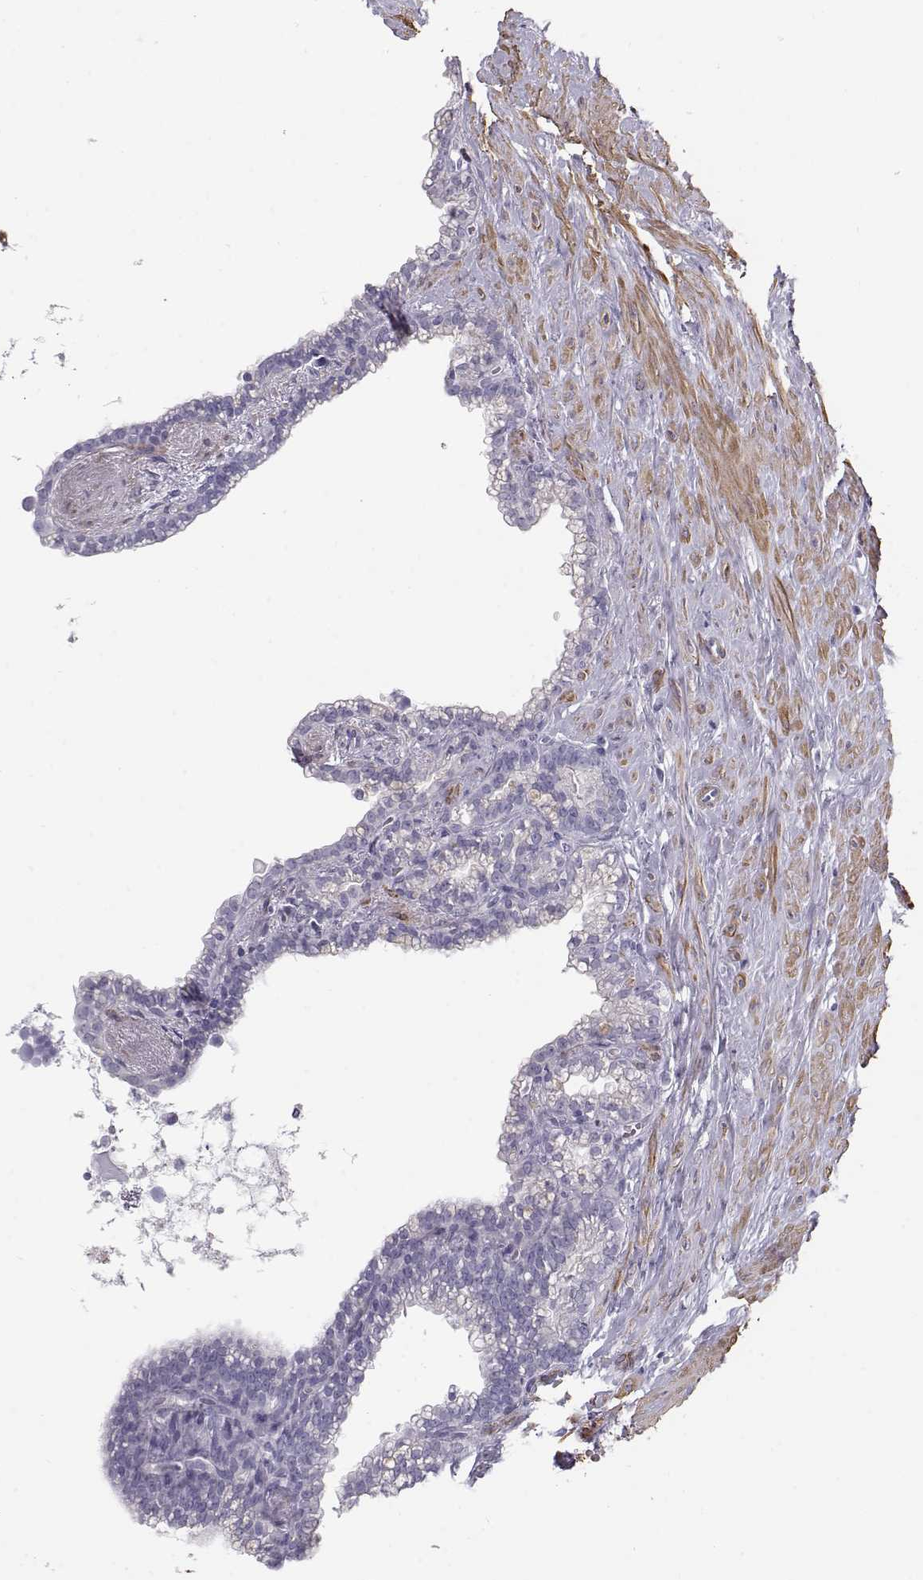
{"staining": {"intensity": "negative", "quantity": "none", "location": "none"}, "tissue": "seminal vesicle", "cell_type": "Glandular cells", "image_type": "normal", "snomed": [{"axis": "morphology", "description": "Normal tissue, NOS"}, {"axis": "morphology", "description": "Urothelial carcinoma, NOS"}, {"axis": "topography", "description": "Urinary bladder"}, {"axis": "topography", "description": "Seminal veicle"}], "caption": "Glandular cells show no significant positivity in benign seminal vesicle. (DAB immunohistochemistry visualized using brightfield microscopy, high magnification).", "gene": "SLITRK3", "patient": {"sex": "male", "age": 76}}